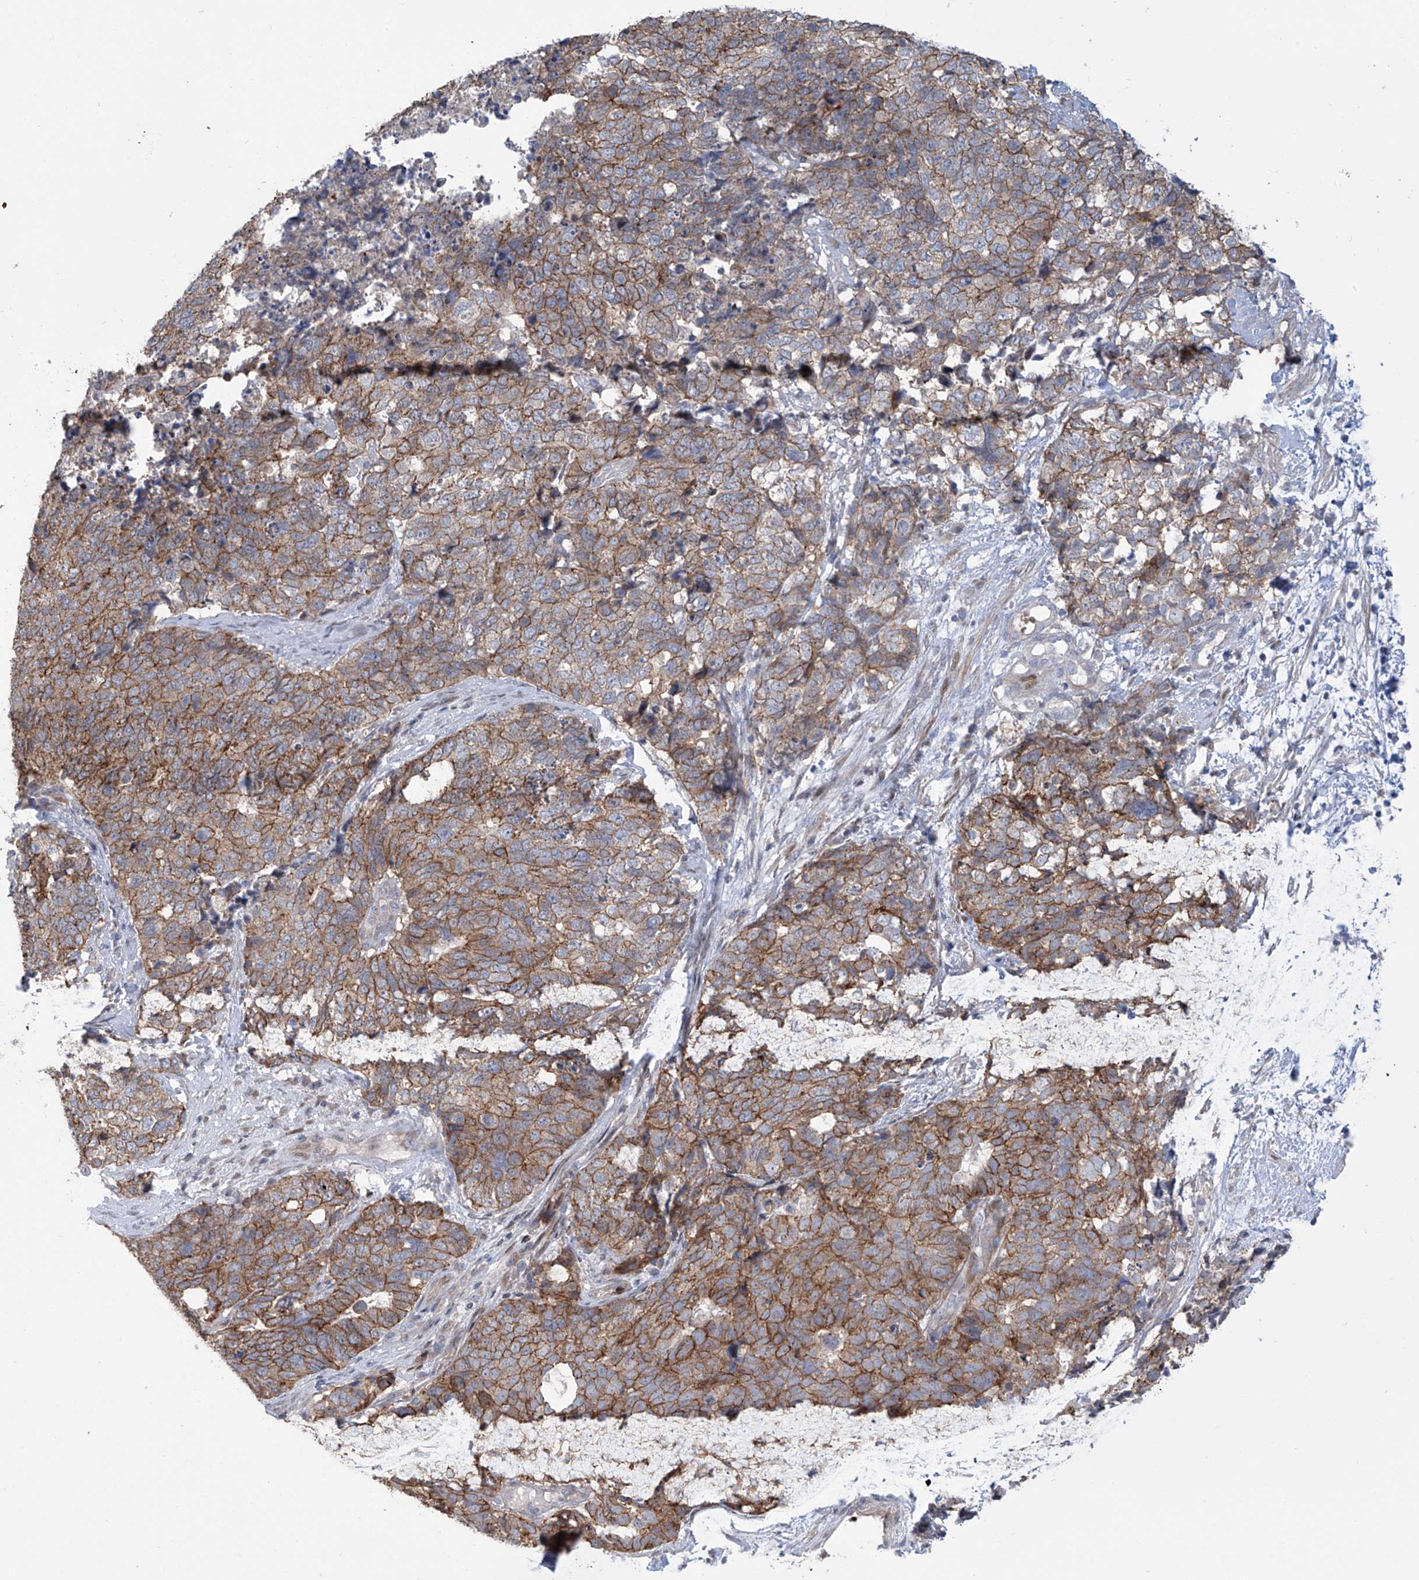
{"staining": {"intensity": "moderate", "quantity": ">75%", "location": "cytoplasmic/membranous"}, "tissue": "cervical cancer", "cell_type": "Tumor cells", "image_type": "cancer", "snomed": [{"axis": "morphology", "description": "Squamous cell carcinoma, NOS"}, {"axis": "topography", "description": "Cervix"}], "caption": "IHC staining of cervical squamous cell carcinoma, which displays medium levels of moderate cytoplasmic/membranous positivity in approximately >75% of tumor cells indicating moderate cytoplasmic/membranous protein staining. The staining was performed using DAB (3,3'-diaminobenzidine) (brown) for protein detection and nuclei were counterstained in hematoxylin (blue).", "gene": "LRRC1", "patient": {"sex": "female", "age": 63}}